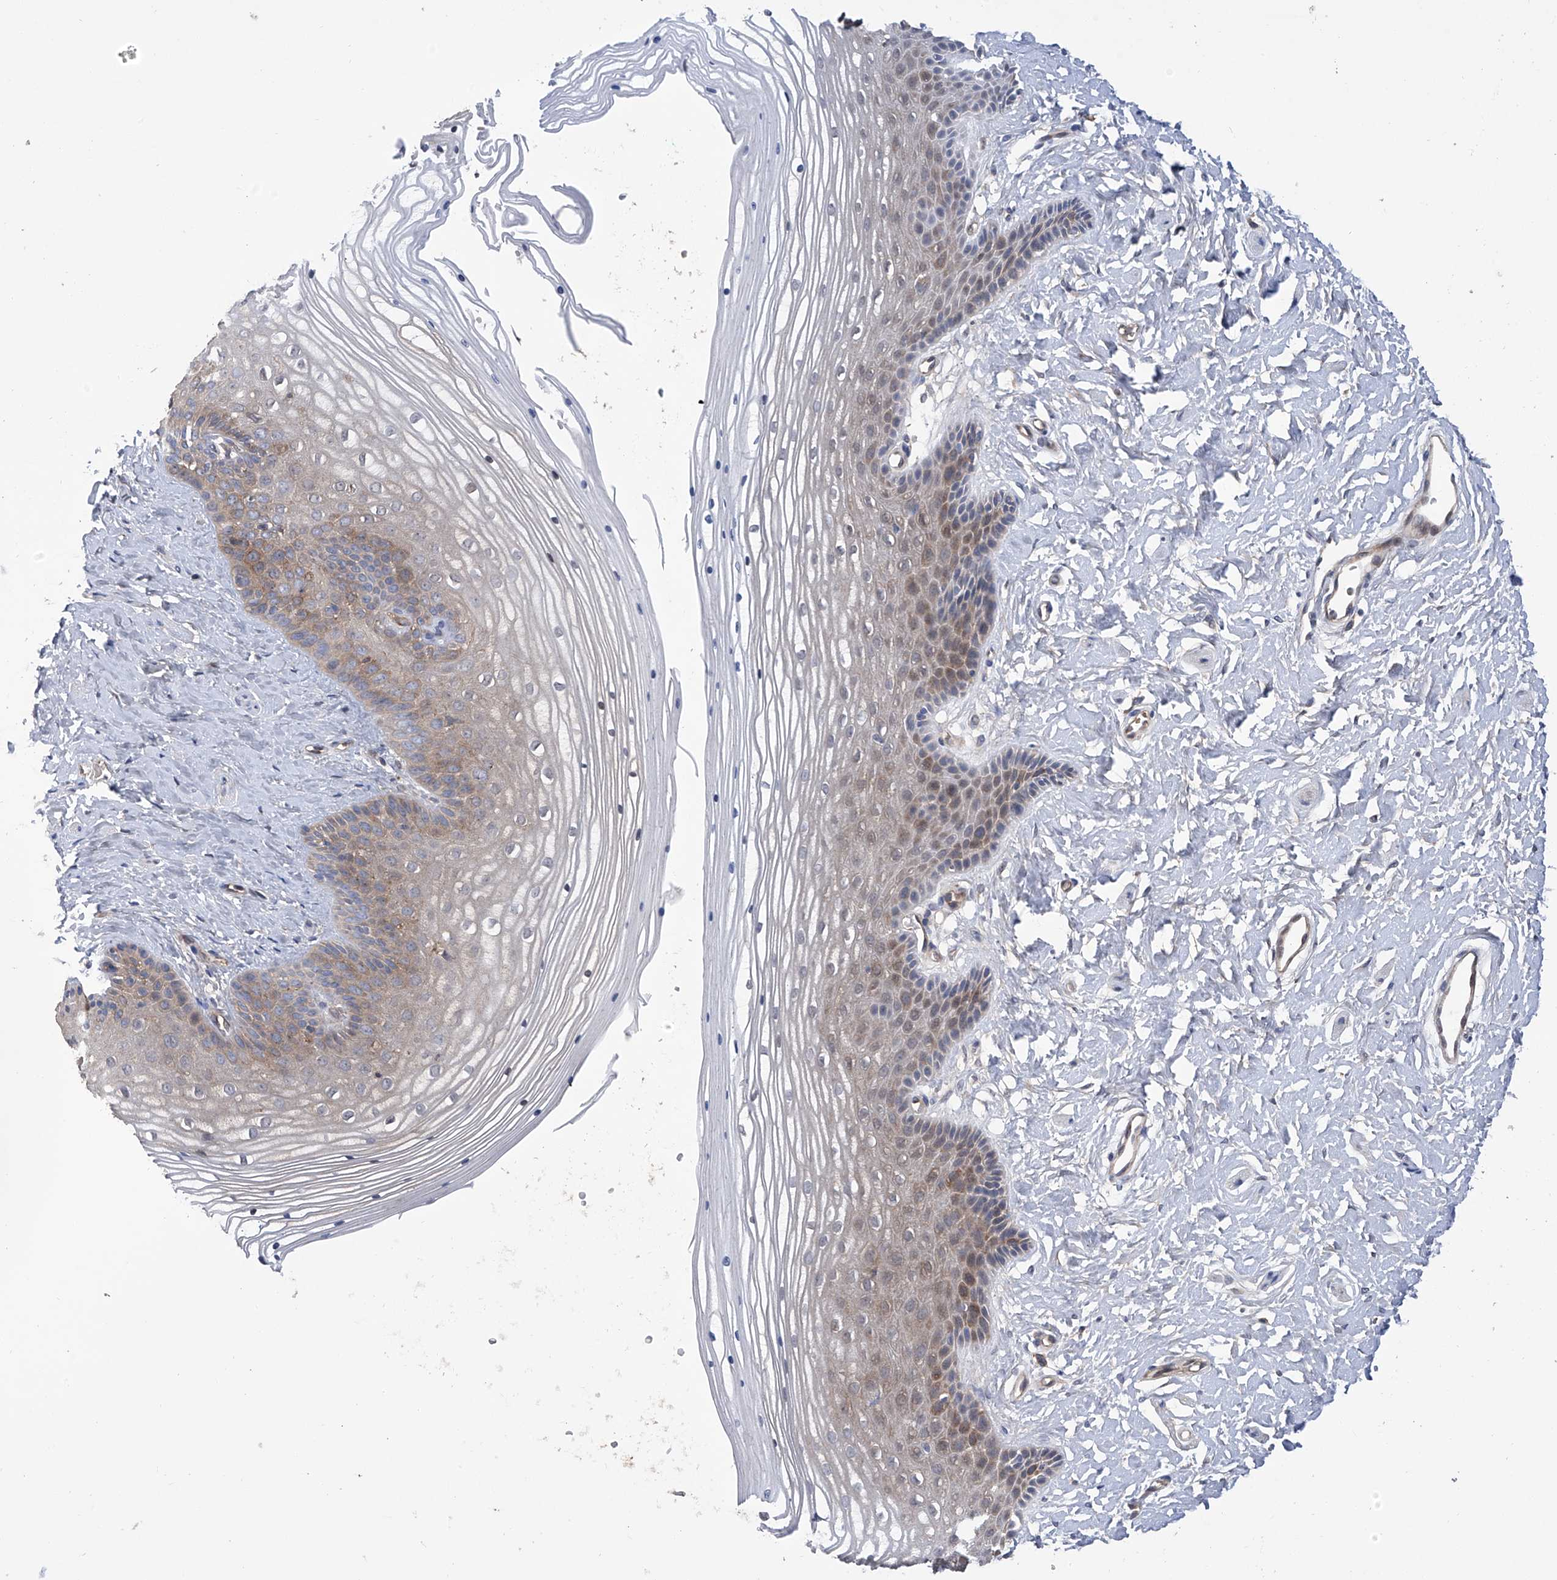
{"staining": {"intensity": "weak", "quantity": "25%-75%", "location": "cytoplasmic/membranous"}, "tissue": "vagina", "cell_type": "Squamous epithelial cells", "image_type": "normal", "snomed": [{"axis": "morphology", "description": "Normal tissue, NOS"}, {"axis": "topography", "description": "Vagina"}, {"axis": "topography", "description": "Cervix"}], "caption": "Immunohistochemistry (IHC) micrograph of unremarkable vagina: human vagina stained using immunohistochemistry (IHC) exhibits low levels of weak protein expression localized specifically in the cytoplasmic/membranous of squamous epithelial cells, appearing as a cytoplasmic/membranous brown color.", "gene": "NUDT17", "patient": {"sex": "female", "age": 40}}